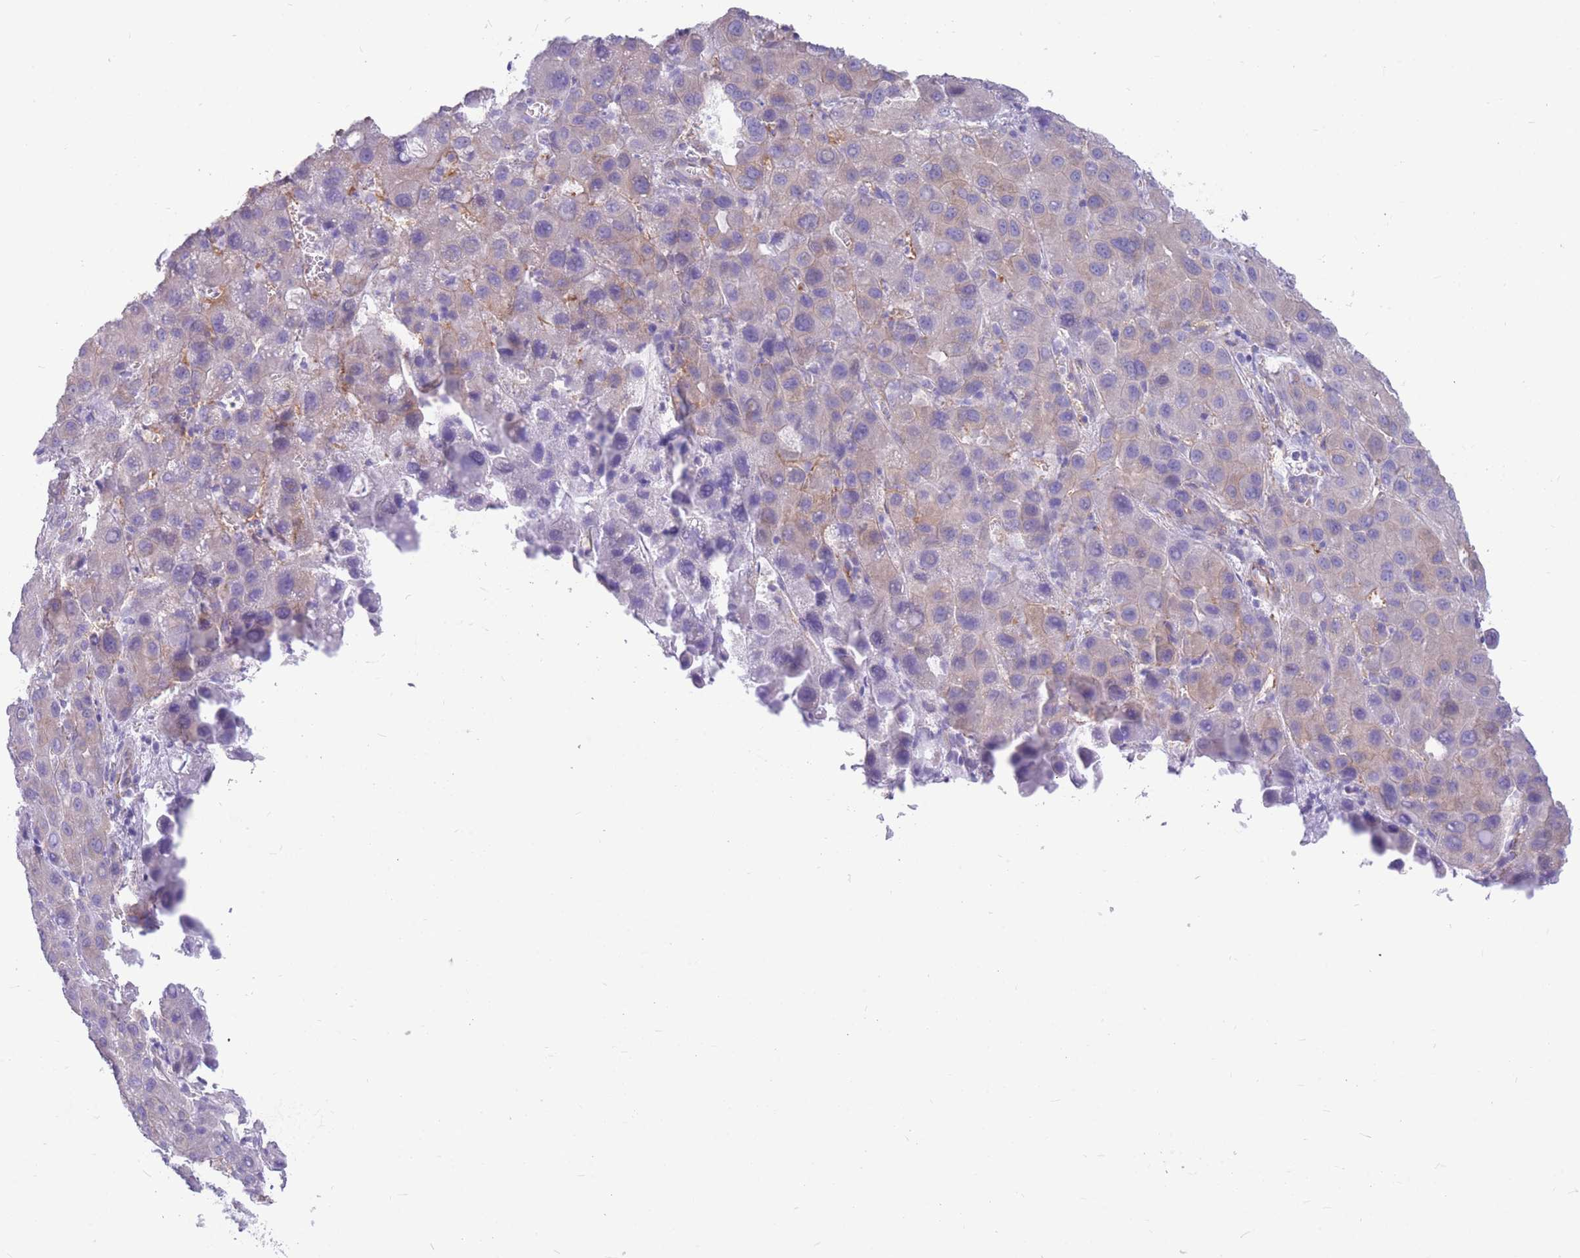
{"staining": {"intensity": "weak", "quantity": "25%-75%", "location": "cytoplasmic/membranous"}, "tissue": "liver cancer", "cell_type": "Tumor cells", "image_type": "cancer", "snomed": [{"axis": "morphology", "description": "Carcinoma, Hepatocellular, NOS"}, {"axis": "topography", "description": "Liver"}], "caption": "Immunohistochemical staining of human liver hepatocellular carcinoma shows low levels of weak cytoplasmic/membranous positivity in approximately 25%-75% of tumor cells.", "gene": "MTSS2", "patient": {"sex": "male", "age": 55}}